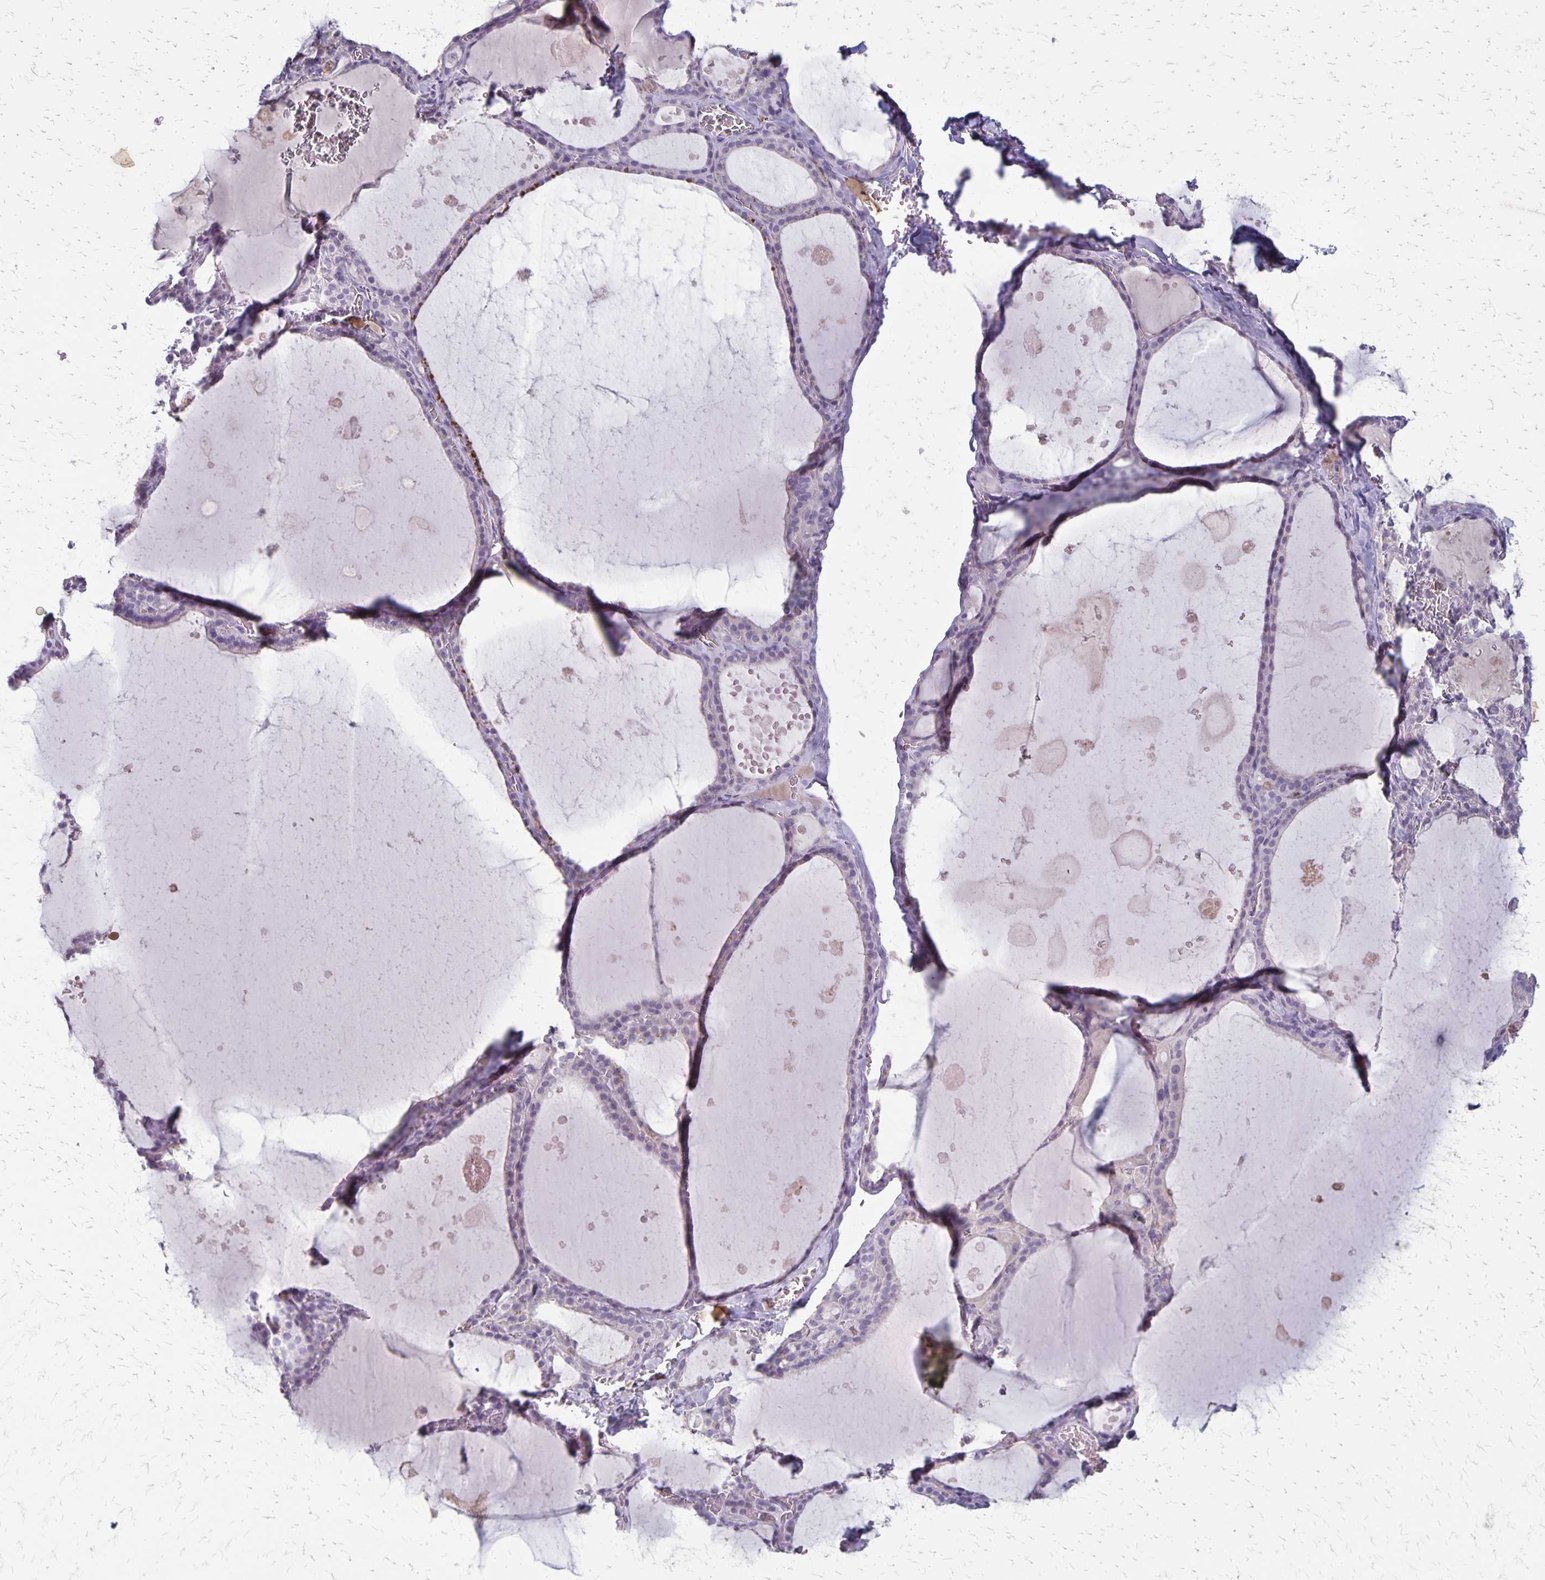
{"staining": {"intensity": "negative", "quantity": "none", "location": "none"}, "tissue": "thyroid gland", "cell_type": "Glandular cells", "image_type": "normal", "snomed": [{"axis": "morphology", "description": "Normal tissue, NOS"}, {"axis": "topography", "description": "Thyroid gland"}], "caption": "A photomicrograph of human thyroid gland is negative for staining in glandular cells. (DAB (3,3'-diaminobenzidine) IHC with hematoxylin counter stain).", "gene": "SEPTIN5", "patient": {"sex": "male", "age": 56}}